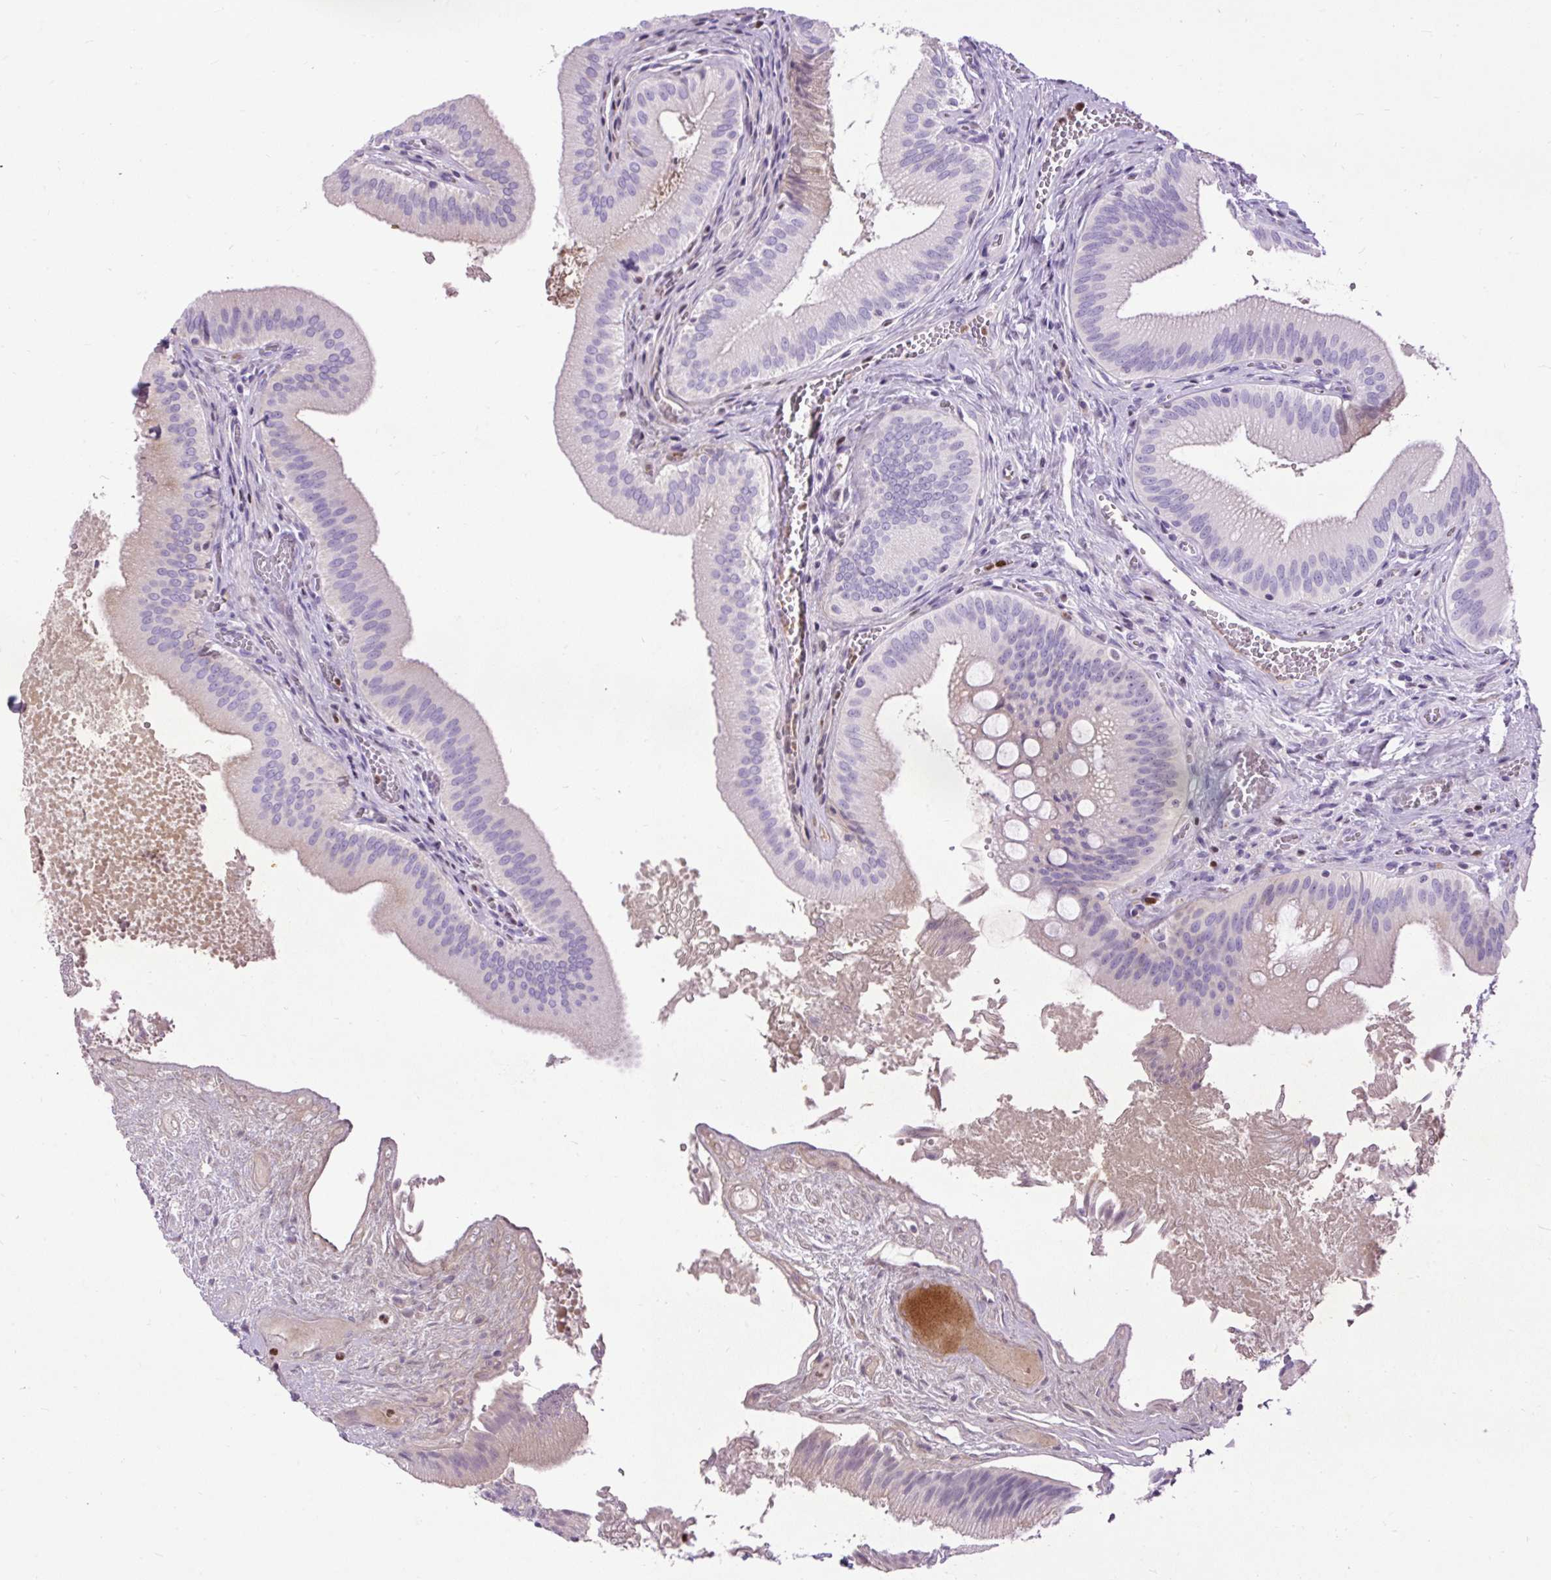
{"staining": {"intensity": "negative", "quantity": "none", "location": "none"}, "tissue": "gallbladder", "cell_type": "Glandular cells", "image_type": "normal", "snomed": [{"axis": "morphology", "description": "Normal tissue, NOS"}, {"axis": "topography", "description": "Gallbladder"}], "caption": "DAB immunohistochemical staining of unremarkable human gallbladder shows no significant positivity in glandular cells. The staining is performed using DAB brown chromogen with nuclei counter-stained in using hematoxylin.", "gene": "SPC24", "patient": {"sex": "male", "age": 17}}